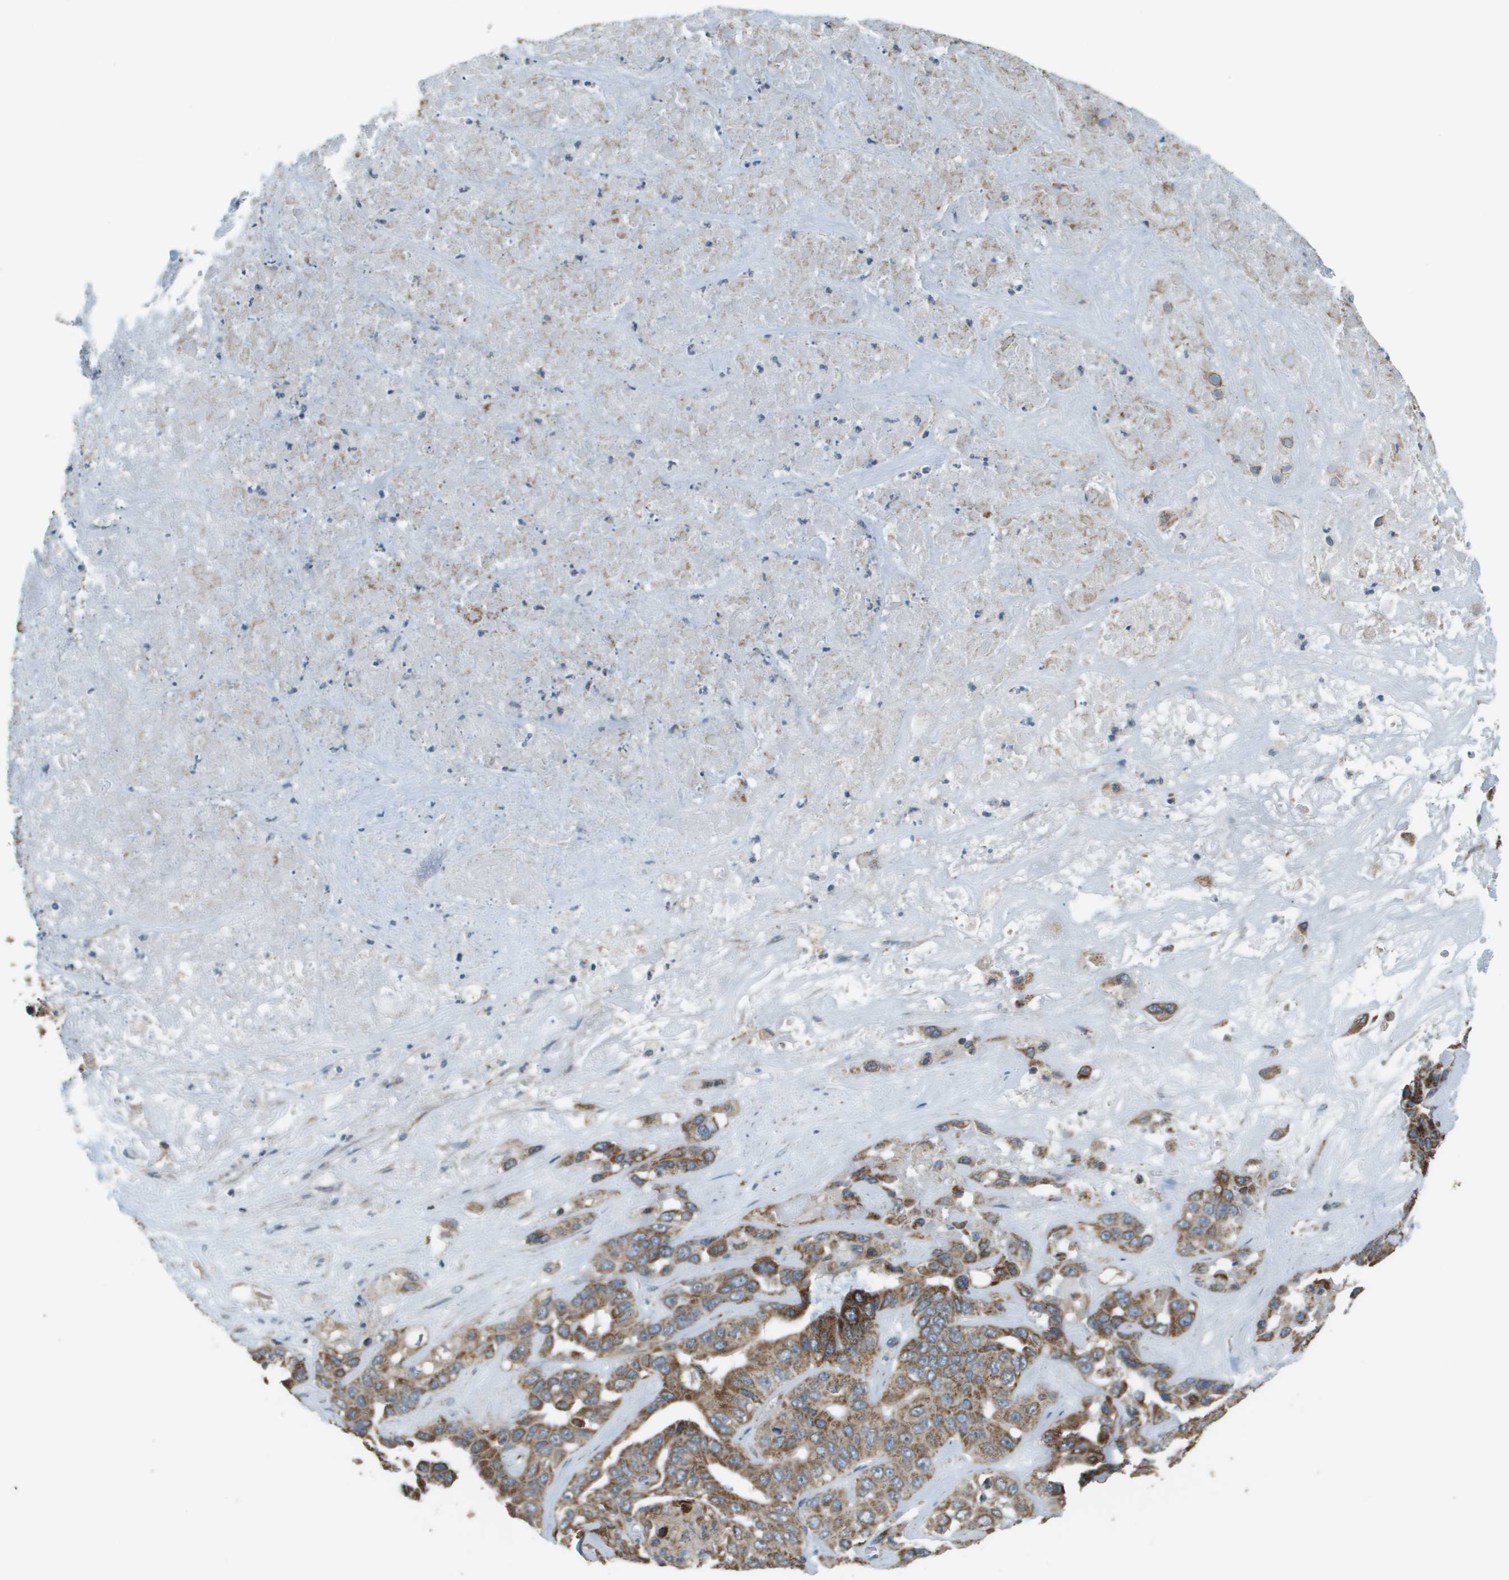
{"staining": {"intensity": "moderate", "quantity": ">75%", "location": "cytoplasmic/membranous"}, "tissue": "liver cancer", "cell_type": "Tumor cells", "image_type": "cancer", "snomed": [{"axis": "morphology", "description": "Cholangiocarcinoma"}, {"axis": "topography", "description": "Liver"}], "caption": "Liver cancer stained for a protein (brown) displays moderate cytoplasmic/membranous positive staining in about >75% of tumor cells.", "gene": "FH", "patient": {"sex": "female", "age": 52}}